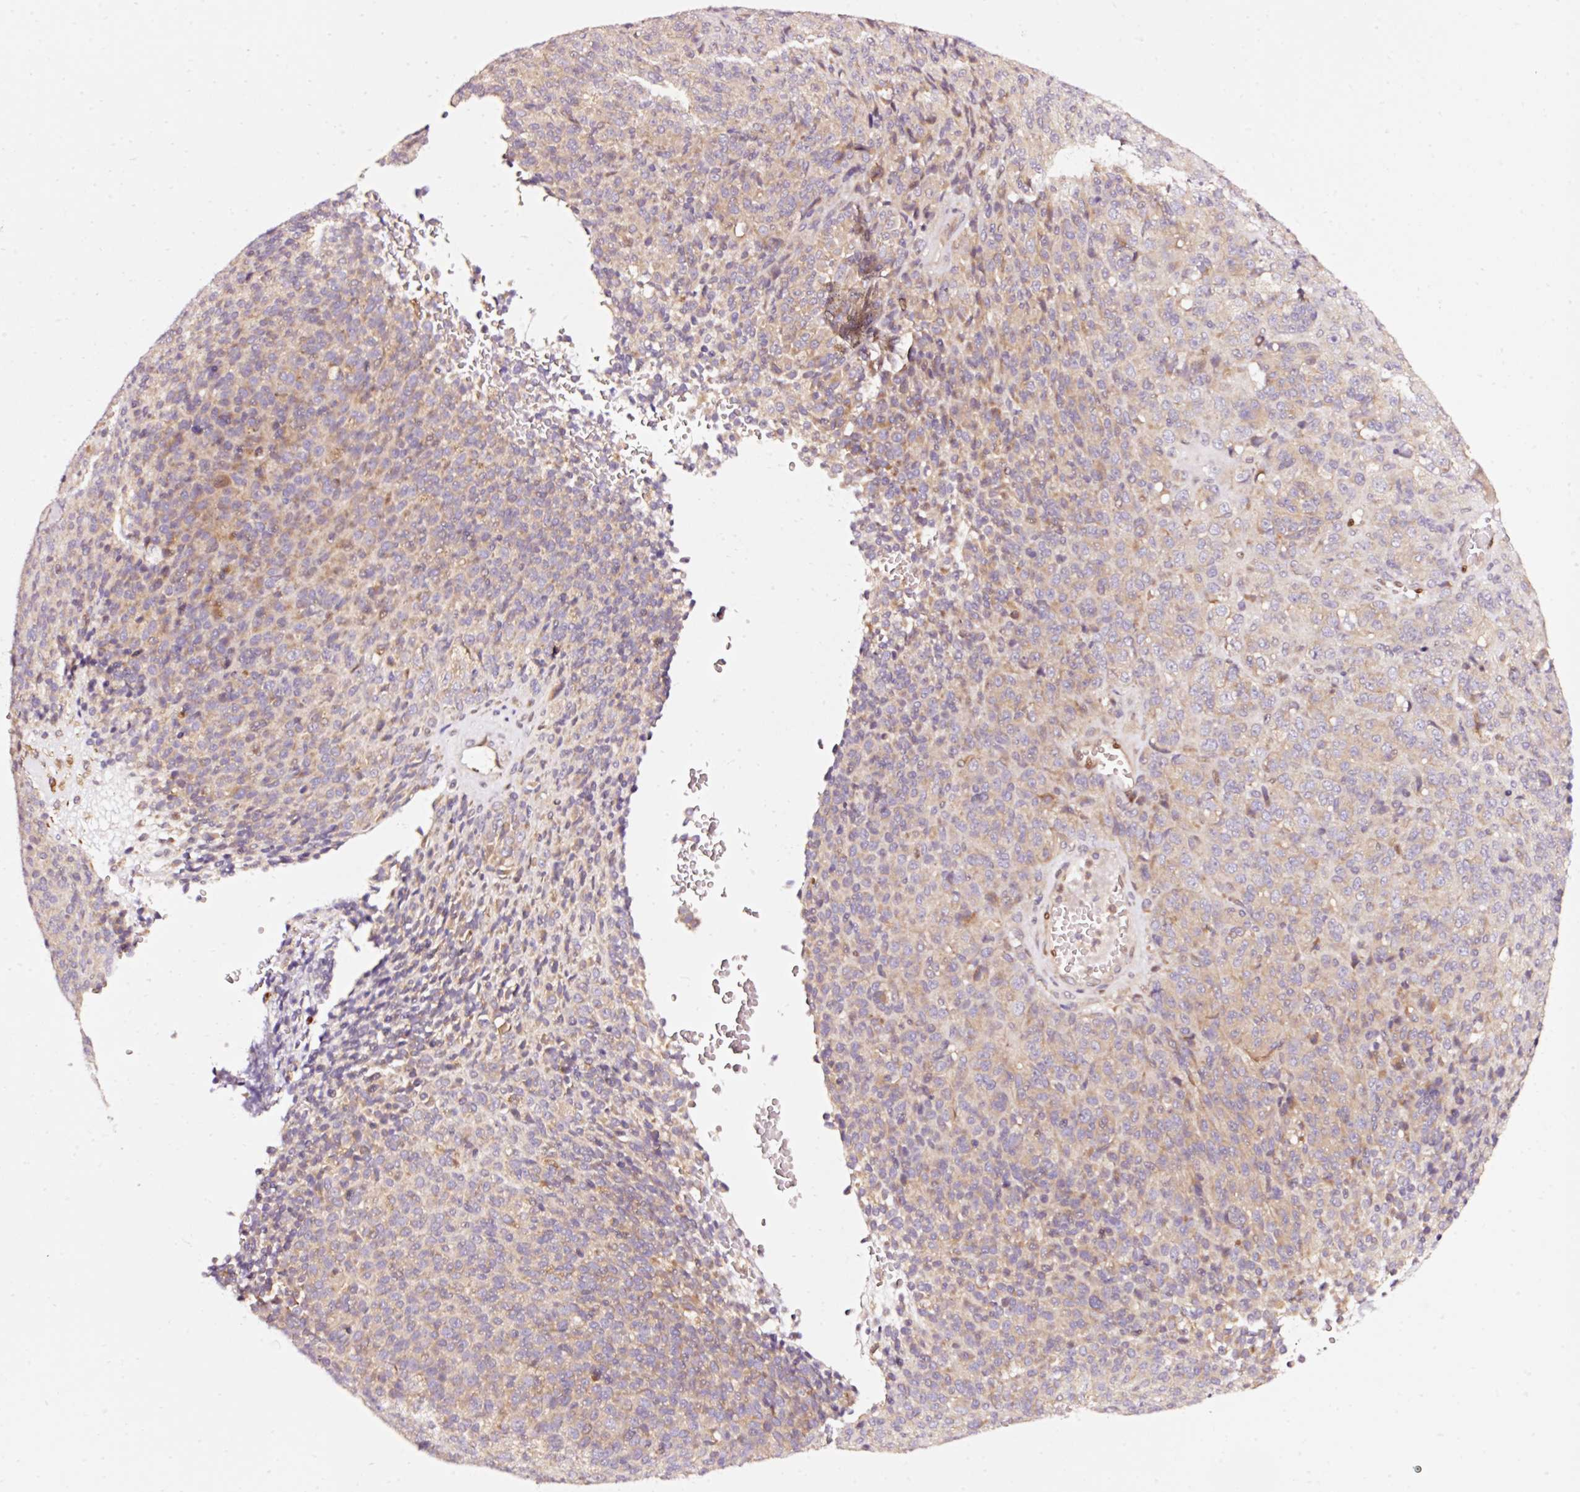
{"staining": {"intensity": "weak", "quantity": "<25%", "location": "cytoplasmic/membranous"}, "tissue": "melanoma", "cell_type": "Tumor cells", "image_type": "cancer", "snomed": [{"axis": "morphology", "description": "Malignant melanoma, Metastatic site"}, {"axis": "topography", "description": "Brain"}], "caption": "Image shows no protein positivity in tumor cells of melanoma tissue.", "gene": "NAPA", "patient": {"sex": "female", "age": 56}}